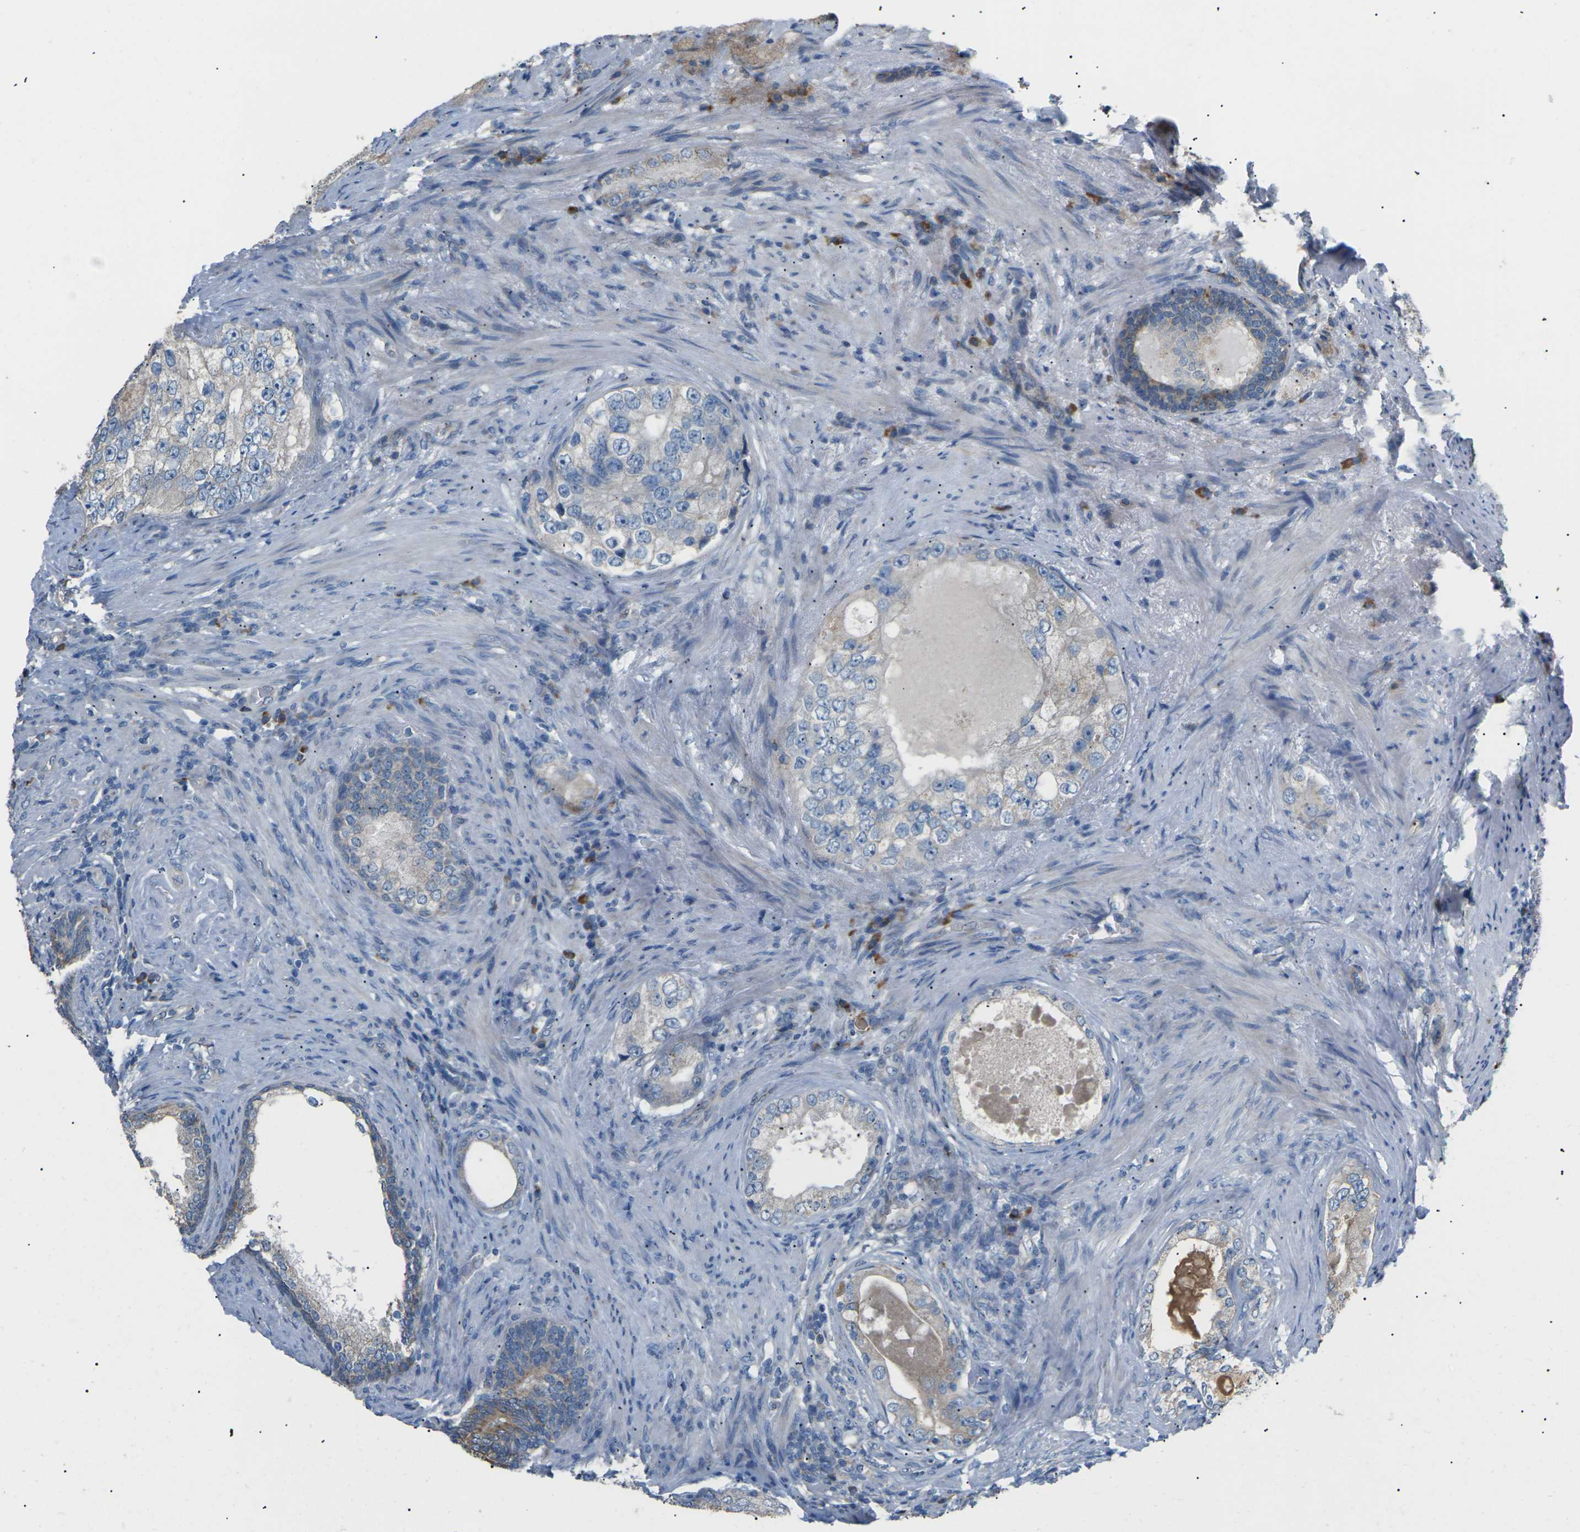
{"staining": {"intensity": "negative", "quantity": "none", "location": "none"}, "tissue": "prostate cancer", "cell_type": "Tumor cells", "image_type": "cancer", "snomed": [{"axis": "morphology", "description": "Adenocarcinoma, High grade"}, {"axis": "topography", "description": "Prostate"}], "caption": "Prostate cancer was stained to show a protein in brown. There is no significant staining in tumor cells. (DAB (3,3'-diaminobenzidine) immunohistochemistry with hematoxylin counter stain).", "gene": "KLHDC8B", "patient": {"sex": "male", "age": 66}}